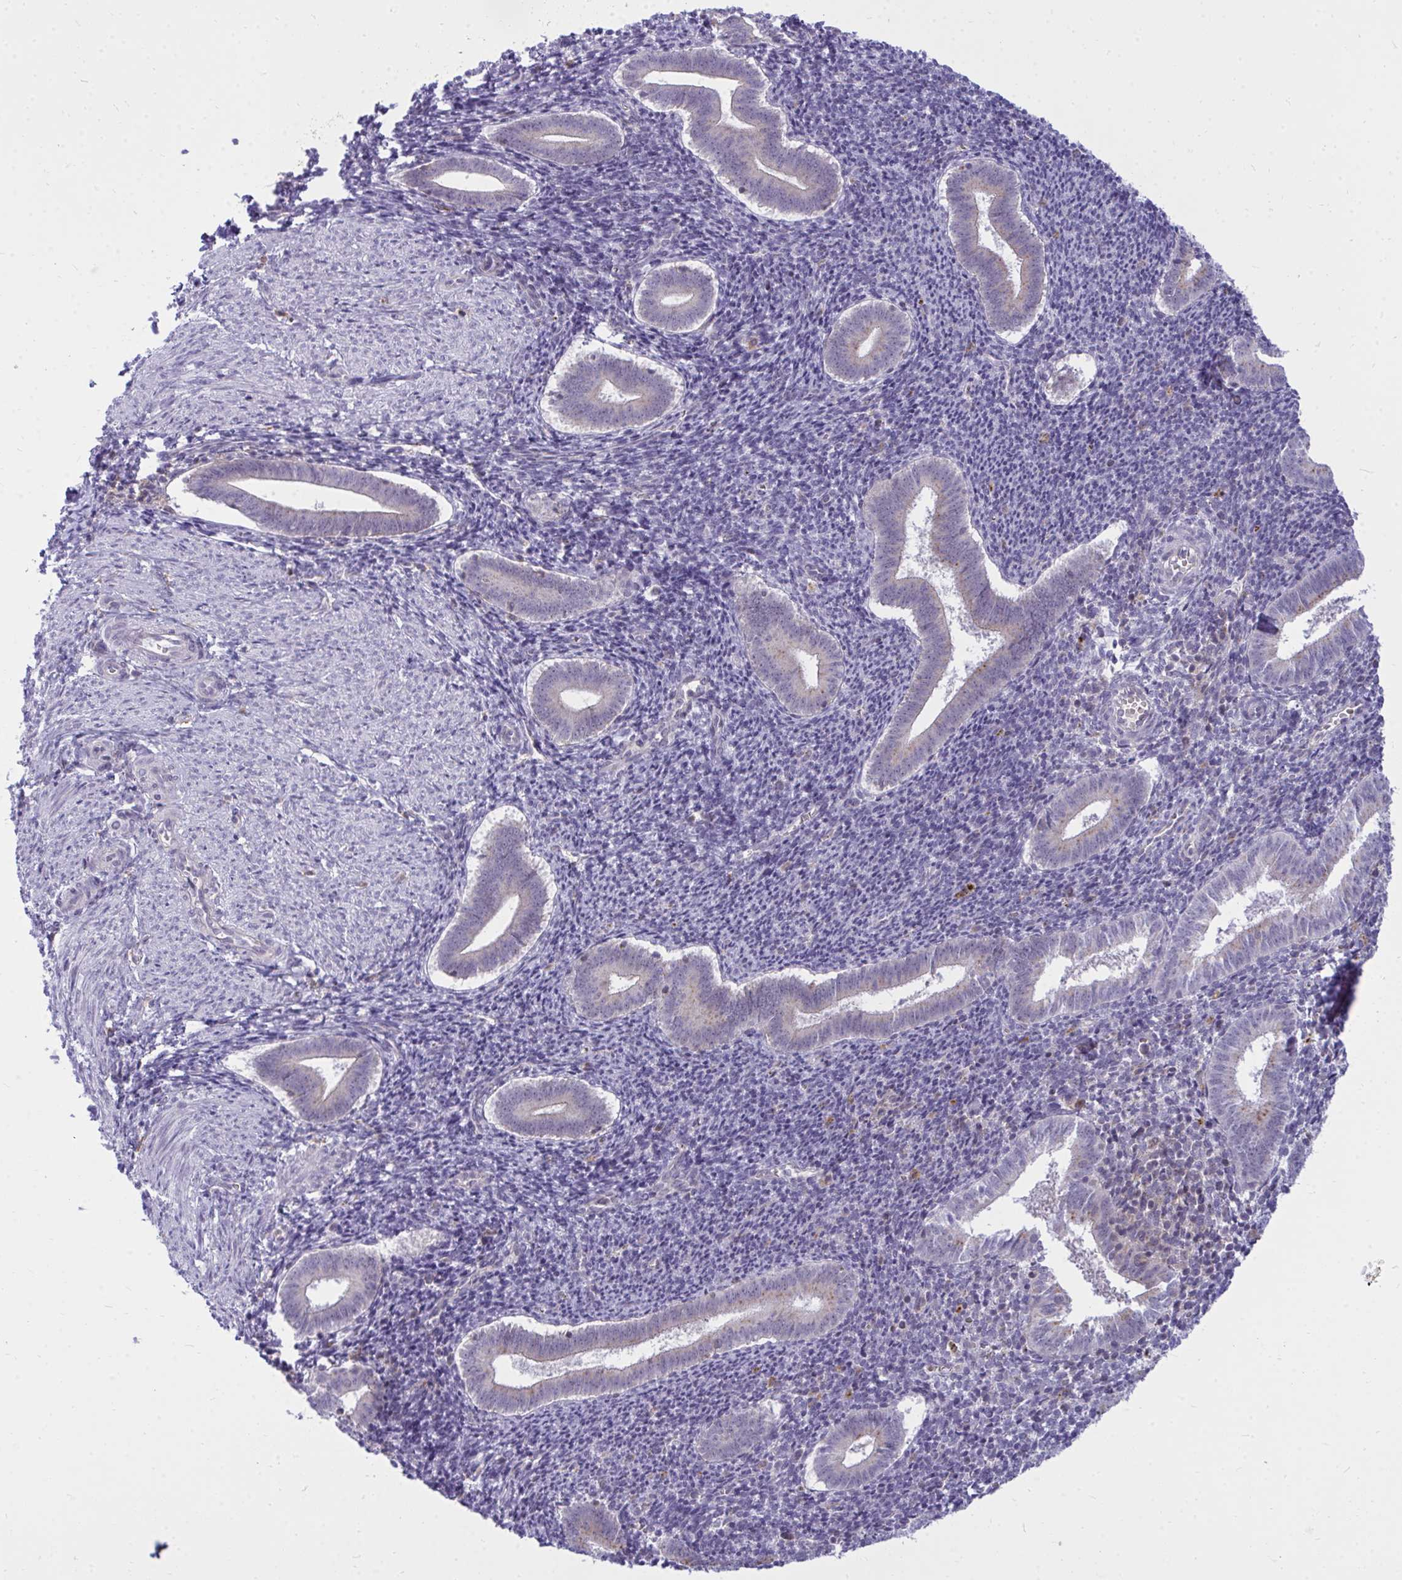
{"staining": {"intensity": "negative", "quantity": "none", "location": "none"}, "tissue": "endometrium", "cell_type": "Cells in endometrial stroma", "image_type": "normal", "snomed": [{"axis": "morphology", "description": "Normal tissue, NOS"}, {"axis": "topography", "description": "Endometrium"}], "caption": "Immunohistochemistry (IHC) of unremarkable human endometrium shows no positivity in cells in endometrial stroma.", "gene": "ZSCAN25", "patient": {"sex": "female", "age": 25}}